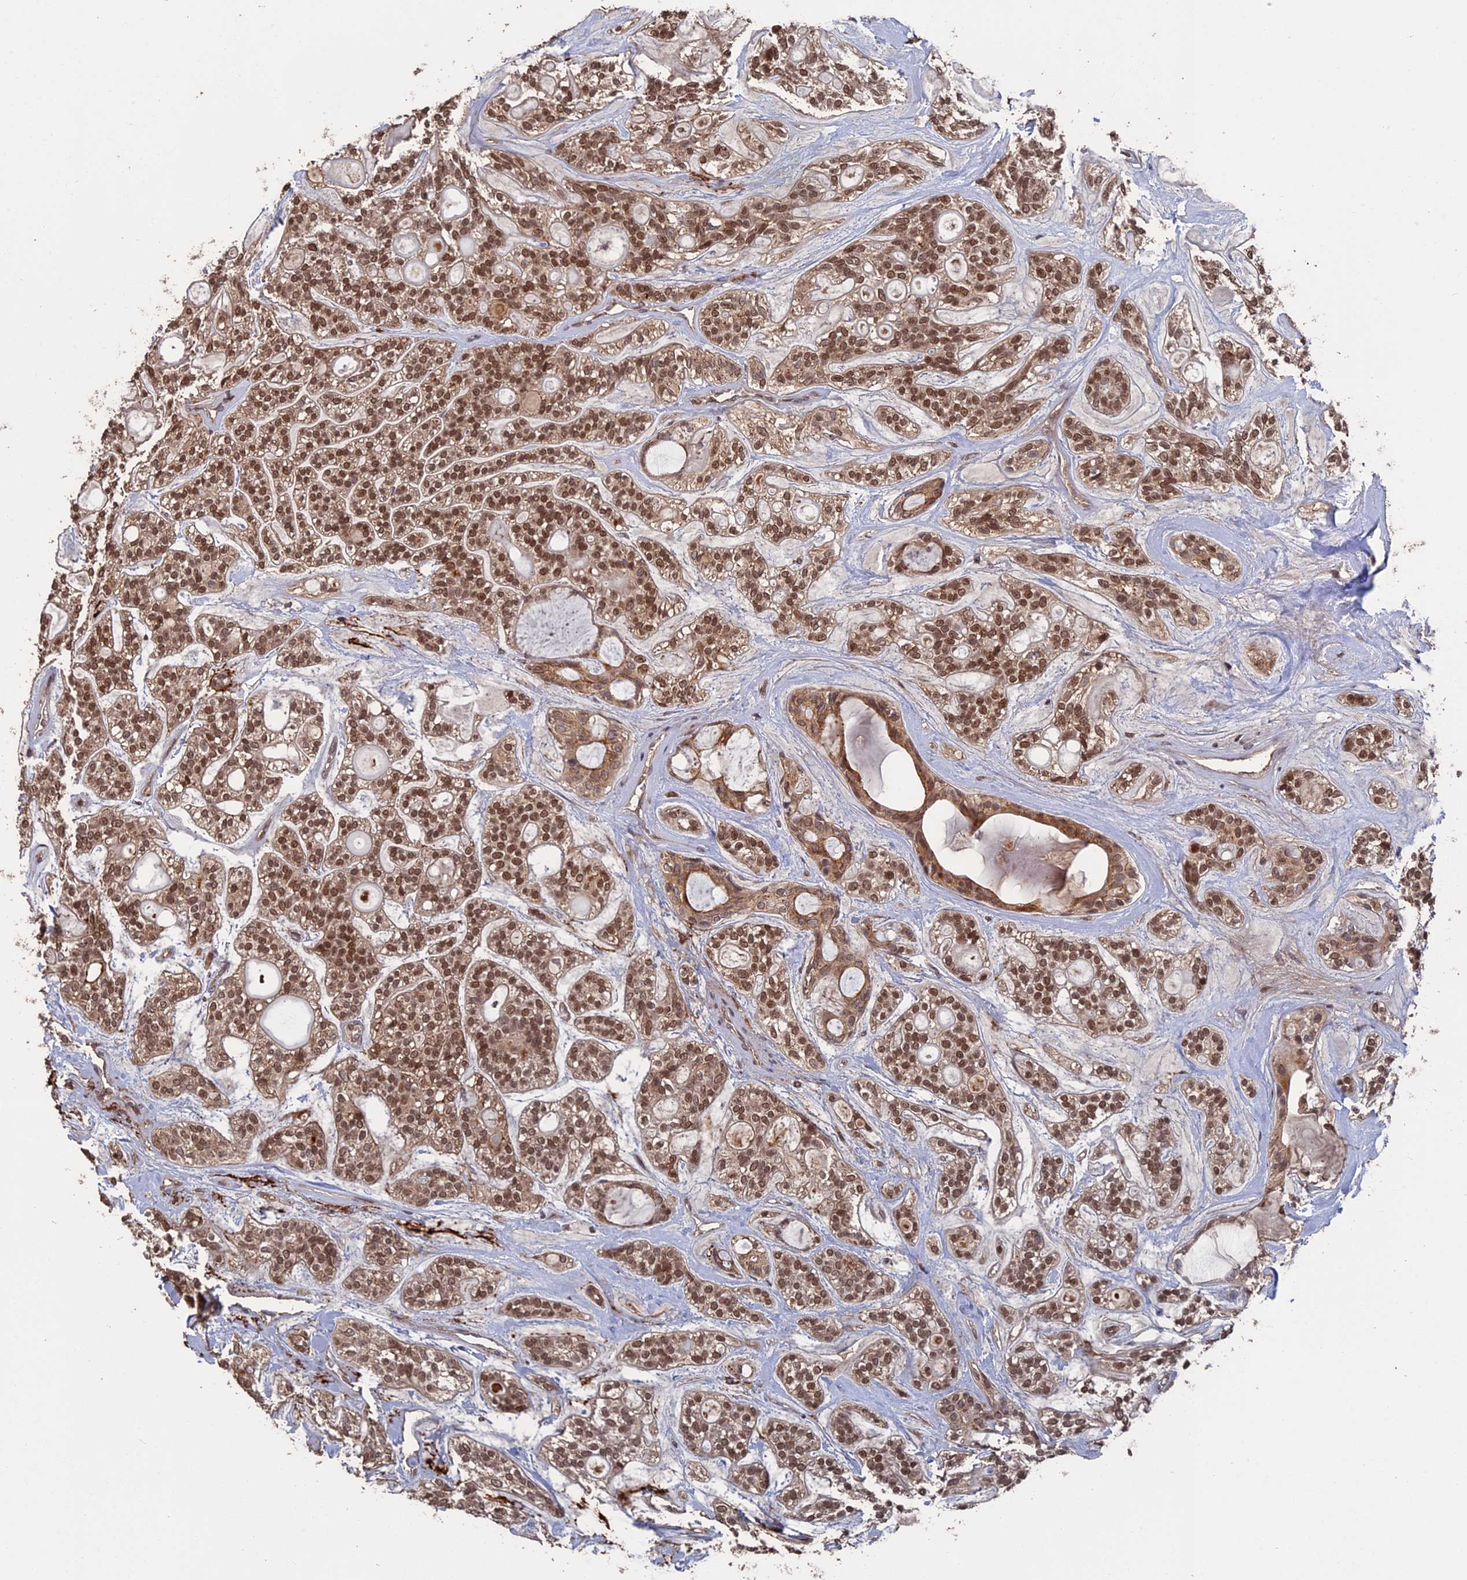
{"staining": {"intensity": "moderate", "quantity": ">75%", "location": "nuclear"}, "tissue": "head and neck cancer", "cell_type": "Tumor cells", "image_type": "cancer", "snomed": [{"axis": "morphology", "description": "Adenocarcinoma, NOS"}, {"axis": "topography", "description": "Head-Neck"}], "caption": "IHC (DAB (3,3'-diaminobenzidine)) staining of human head and neck cancer demonstrates moderate nuclear protein expression in approximately >75% of tumor cells.", "gene": "MYBL2", "patient": {"sex": "male", "age": 66}}